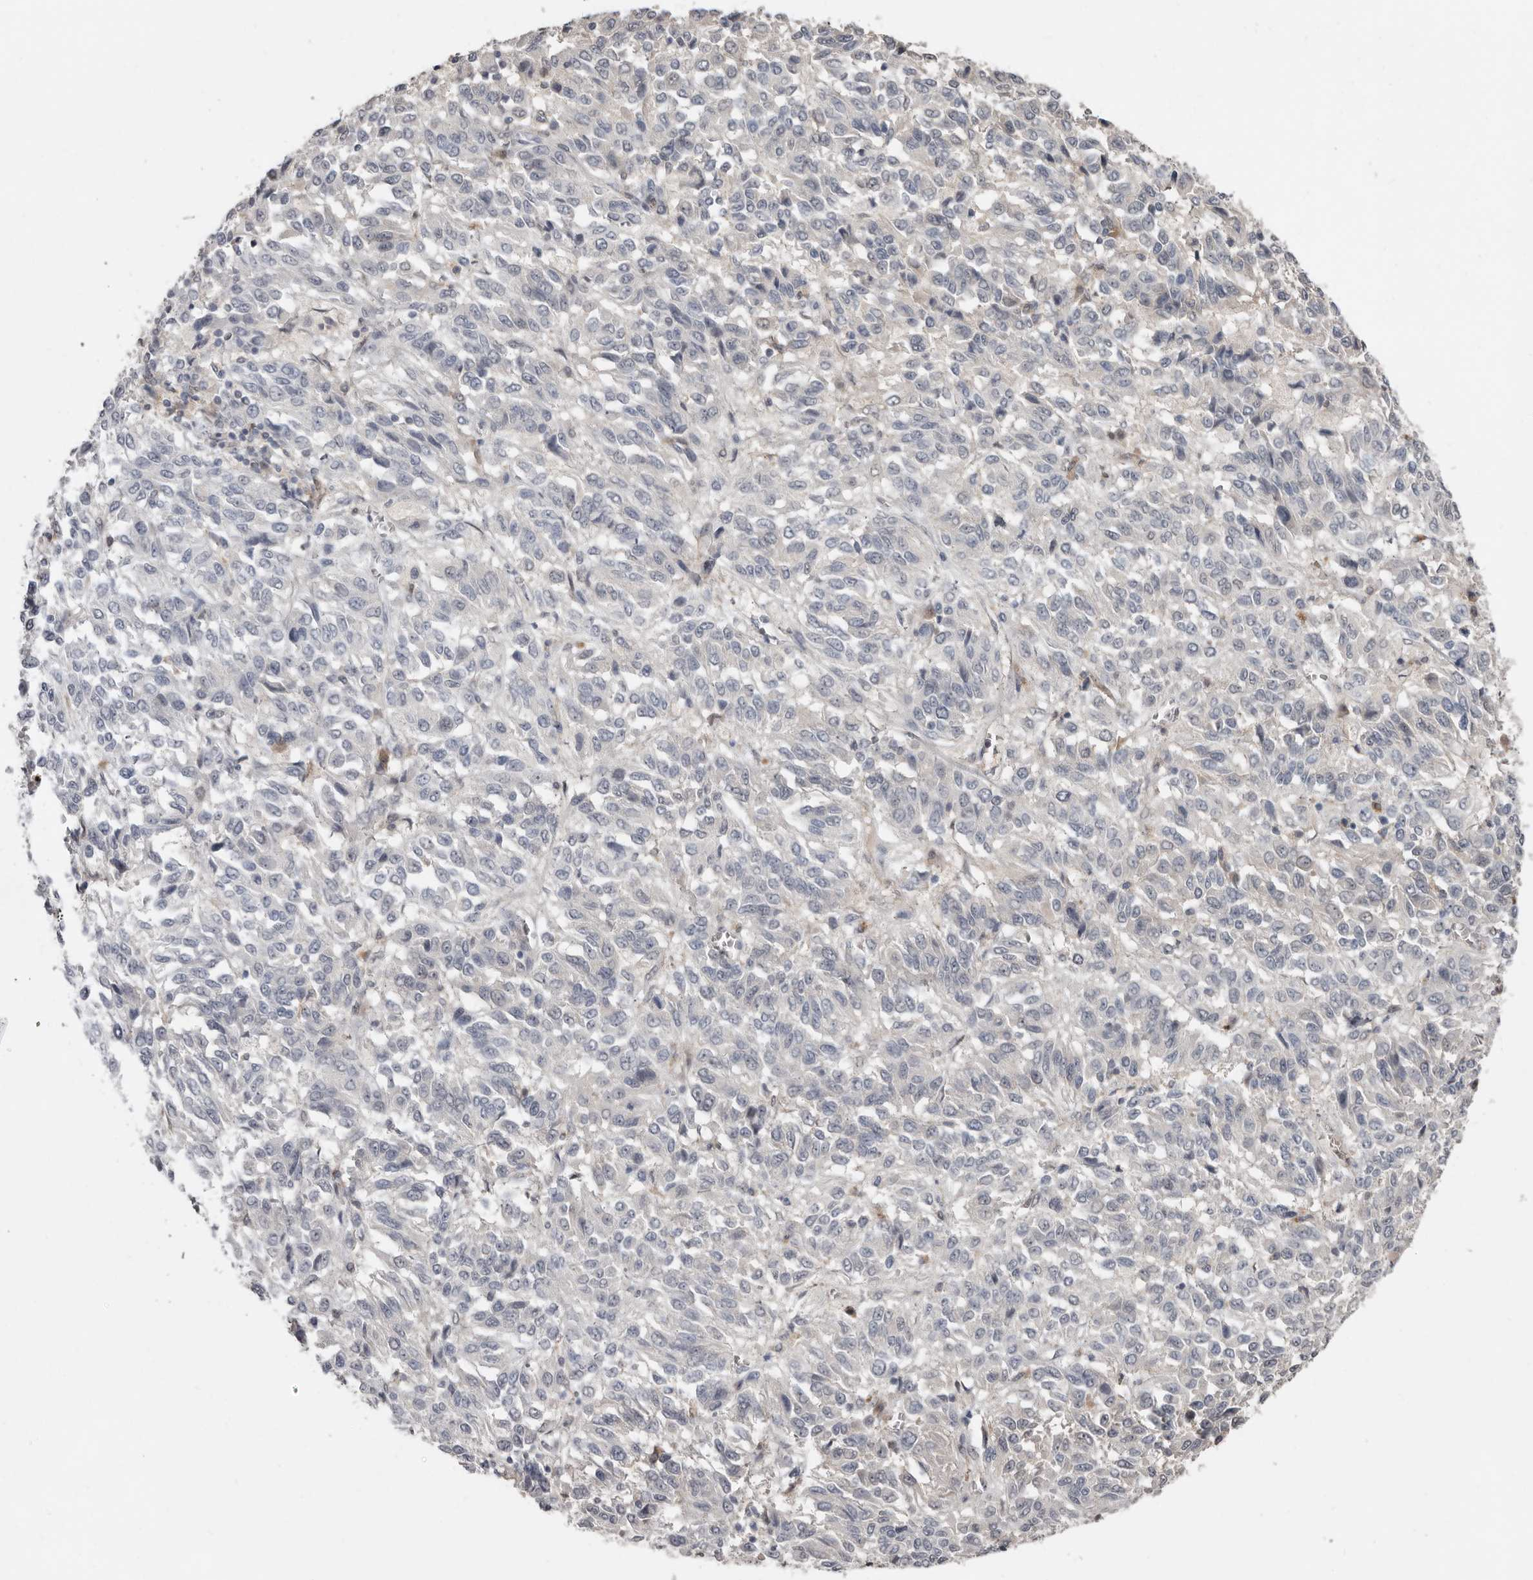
{"staining": {"intensity": "negative", "quantity": "none", "location": "none"}, "tissue": "melanoma", "cell_type": "Tumor cells", "image_type": "cancer", "snomed": [{"axis": "morphology", "description": "Malignant melanoma, Metastatic site"}, {"axis": "topography", "description": "Lung"}], "caption": "Tumor cells show no significant protein positivity in melanoma.", "gene": "RBKS", "patient": {"sex": "male", "age": 64}}